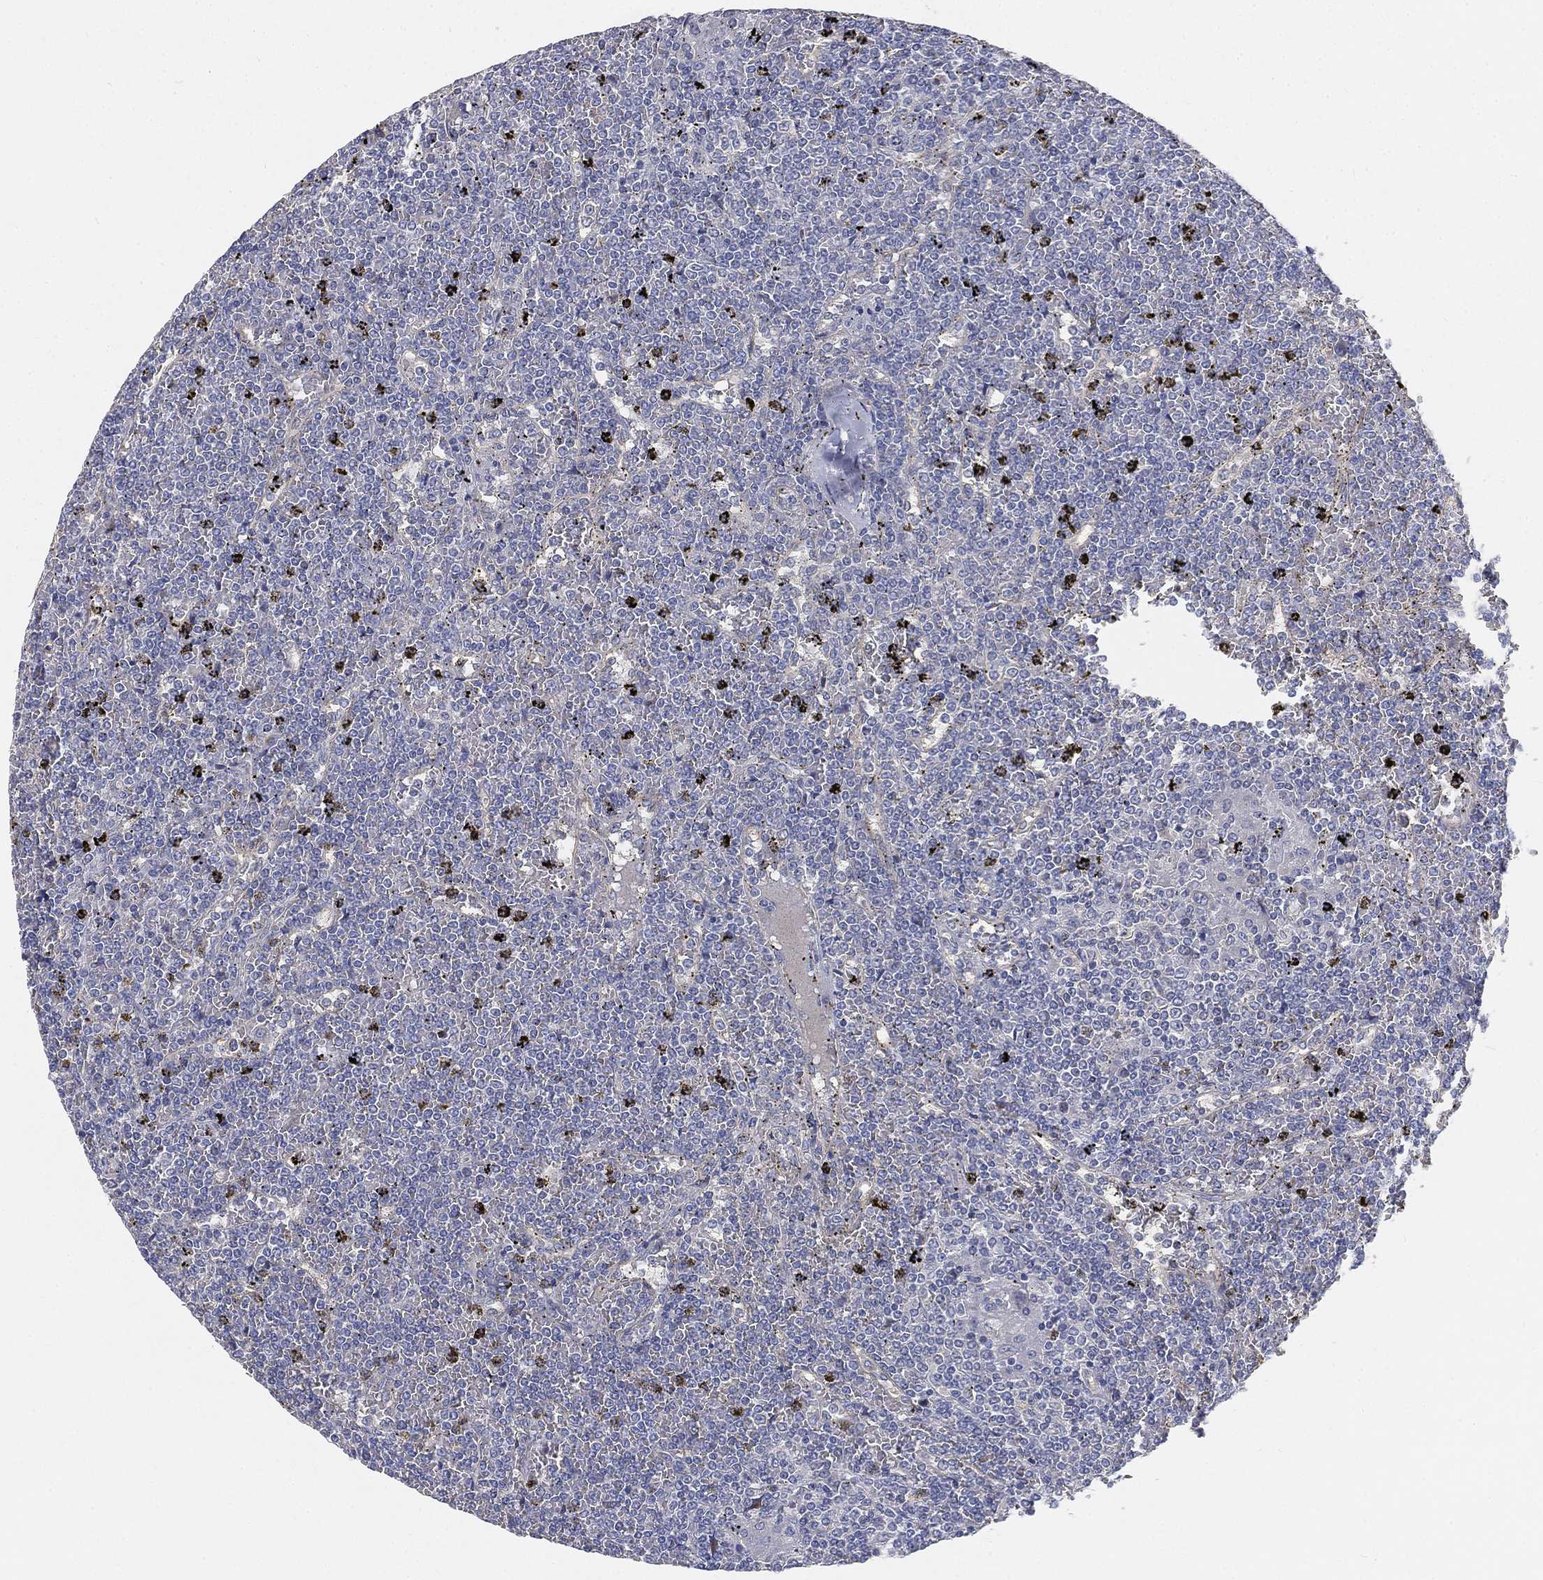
{"staining": {"intensity": "negative", "quantity": "none", "location": "none"}, "tissue": "lymphoma", "cell_type": "Tumor cells", "image_type": "cancer", "snomed": [{"axis": "morphology", "description": "Malignant lymphoma, non-Hodgkin's type, Low grade"}, {"axis": "topography", "description": "Spleen"}], "caption": "The histopathology image shows no significant positivity in tumor cells of low-grade malignant lymphoma, non-Hodgkin's type.", "gene": "TMEM25", "patient": {"sex": "female", "age": 19}}